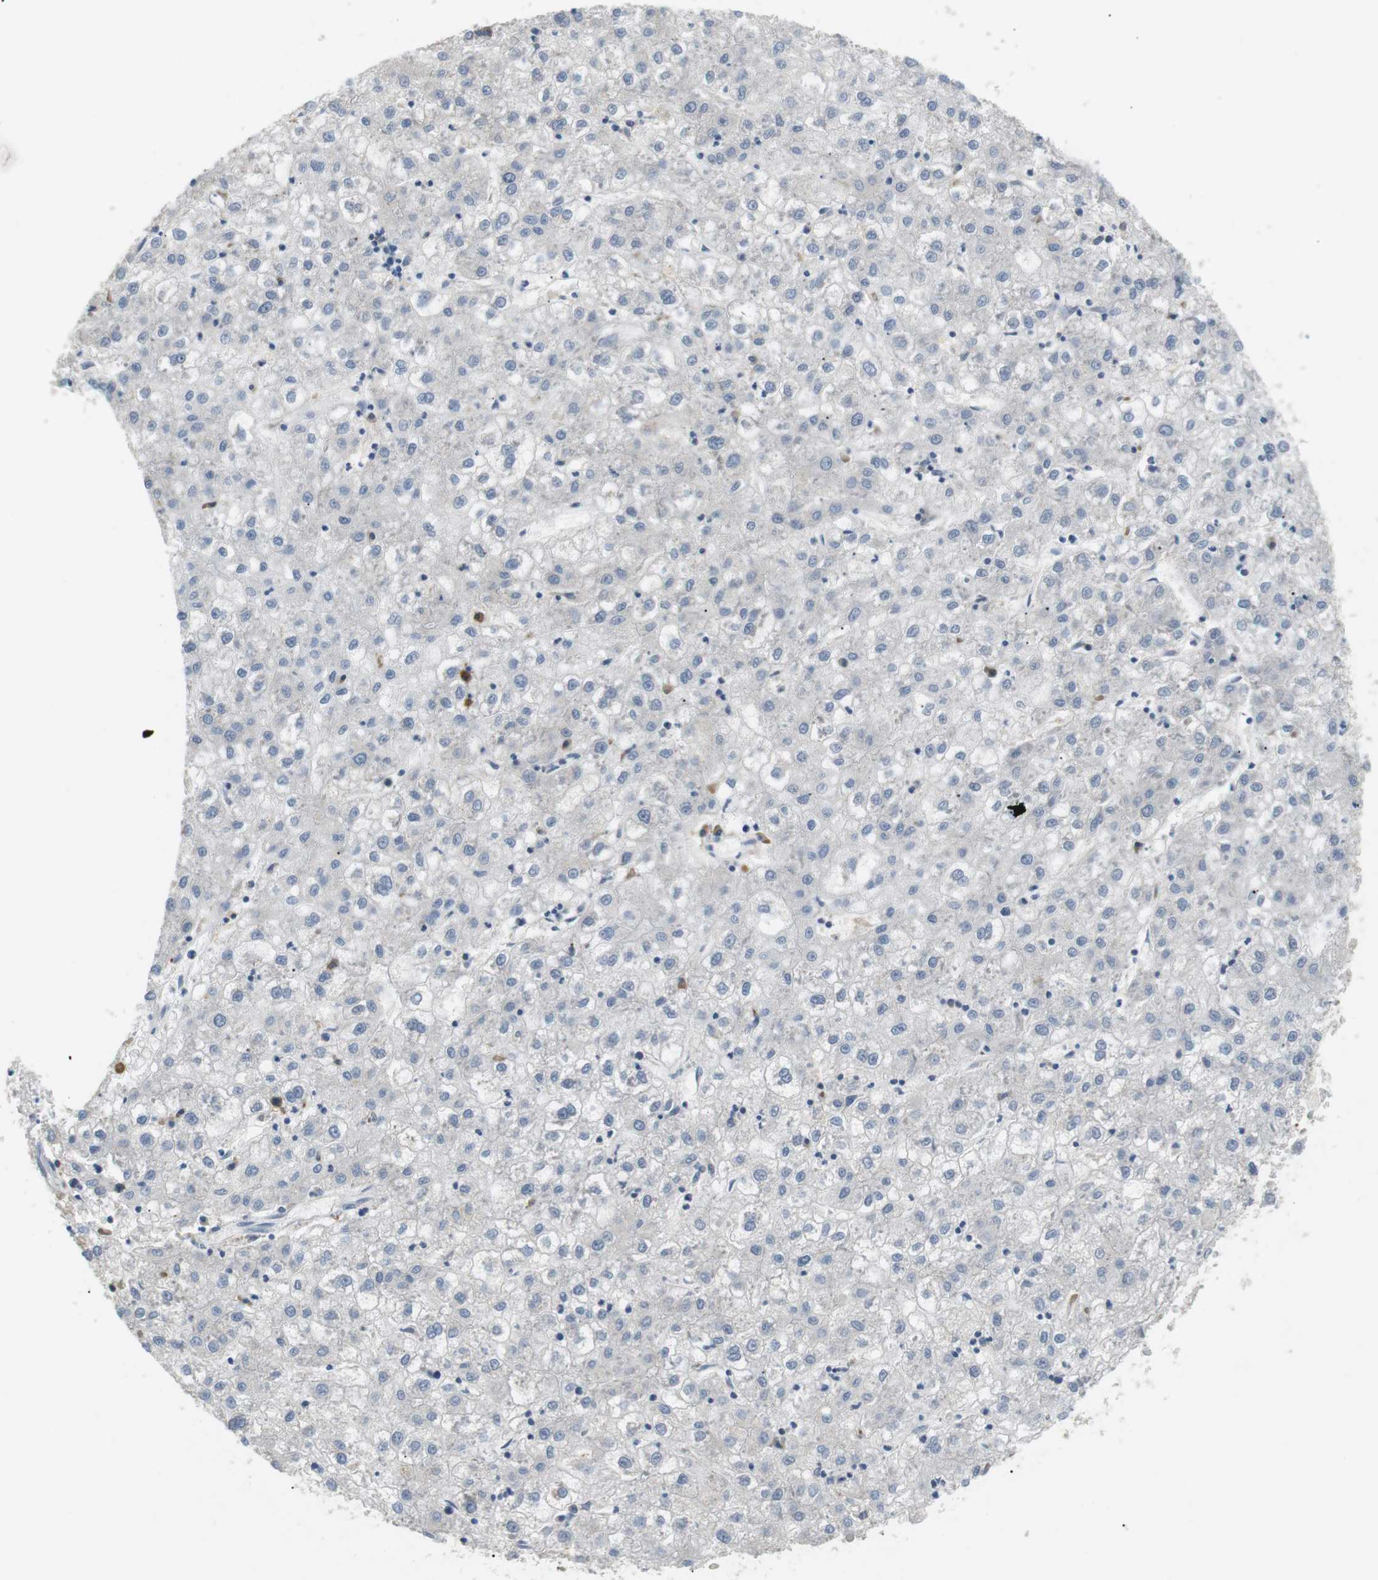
{"staining": {"intensity": "negative", "quantity": "none", "location": "none"}, "tissue": "liver cancer", "cell_type": "Tumor cells", "image_type": "cancer", "snomed": [{"axis": "morphology", "description": "Carcinoma, Hepatocellular, NOS"}, {"axis": "topography", "description": "Liver"}], "caption": "Hepatocellular carcinoma (liver) was stained to show a protein in brown. There is no significant staining in tumor cells. (Immunohistochemistry, brightfield microscopy, high magnification).", "gene": "TMEM200A", "patient": {"sex": "male", "age": 72}}